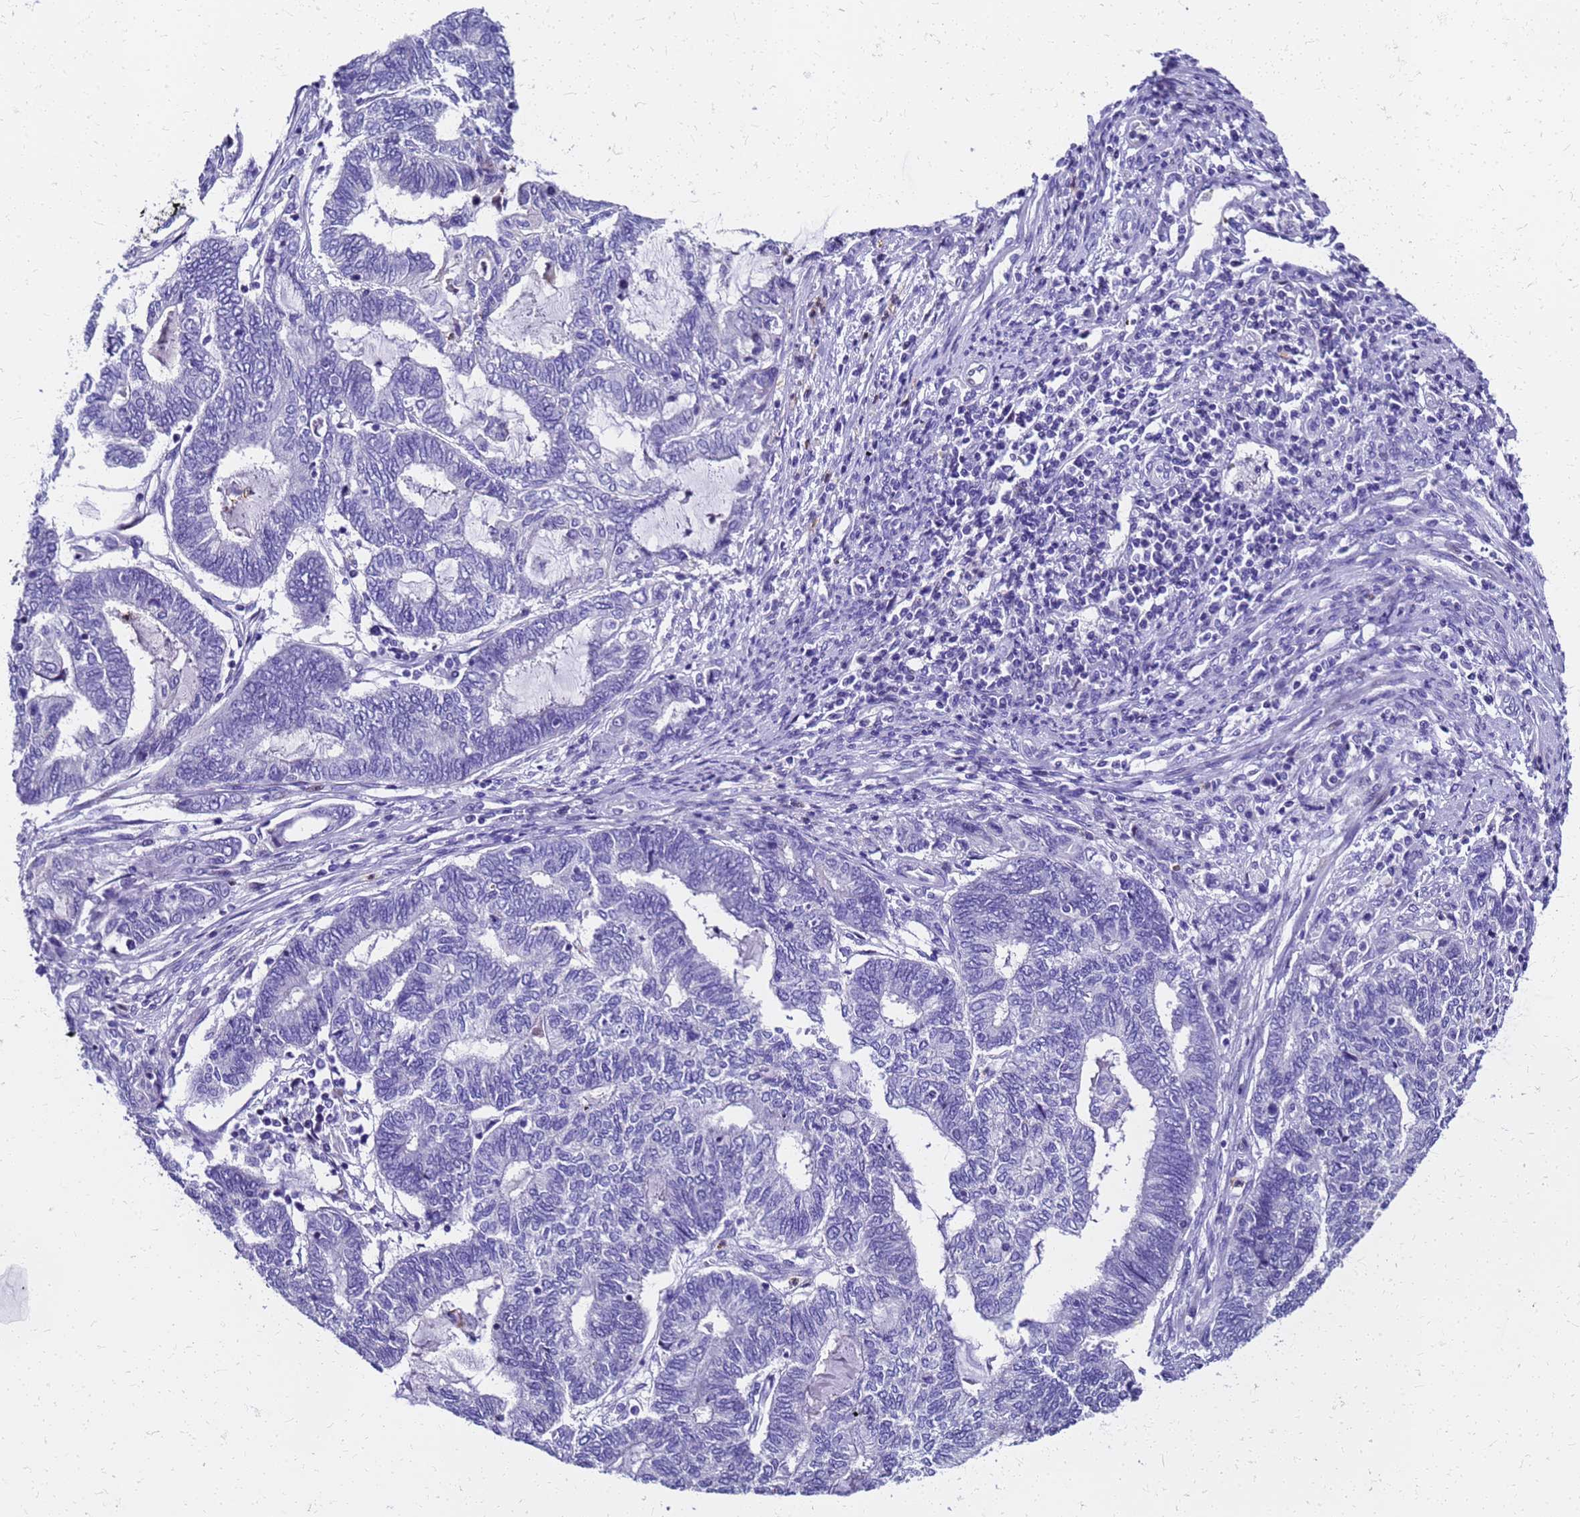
{"staining": {"intensity": "negative", "quantity": "none", "location": "none"}, "tissue": "endometrial cancer", "cell_type": "Tumor cells", "image_type": "cancer", "snomed": [{"axis": "morphology", "description": "Adenocarcinoma, NOS"}, {"axis": "topography", "description": "Uterus"}, {"axis": "topography", "description": "Endometrium"}], "caption": "Endometrial cancer (adenocarcinoma) stained for a protein using immunohistochemistry demonstrates no positivity tumor cells.", "gene": "SMIM21", "patient": {"sex": "female", "age": 70}}